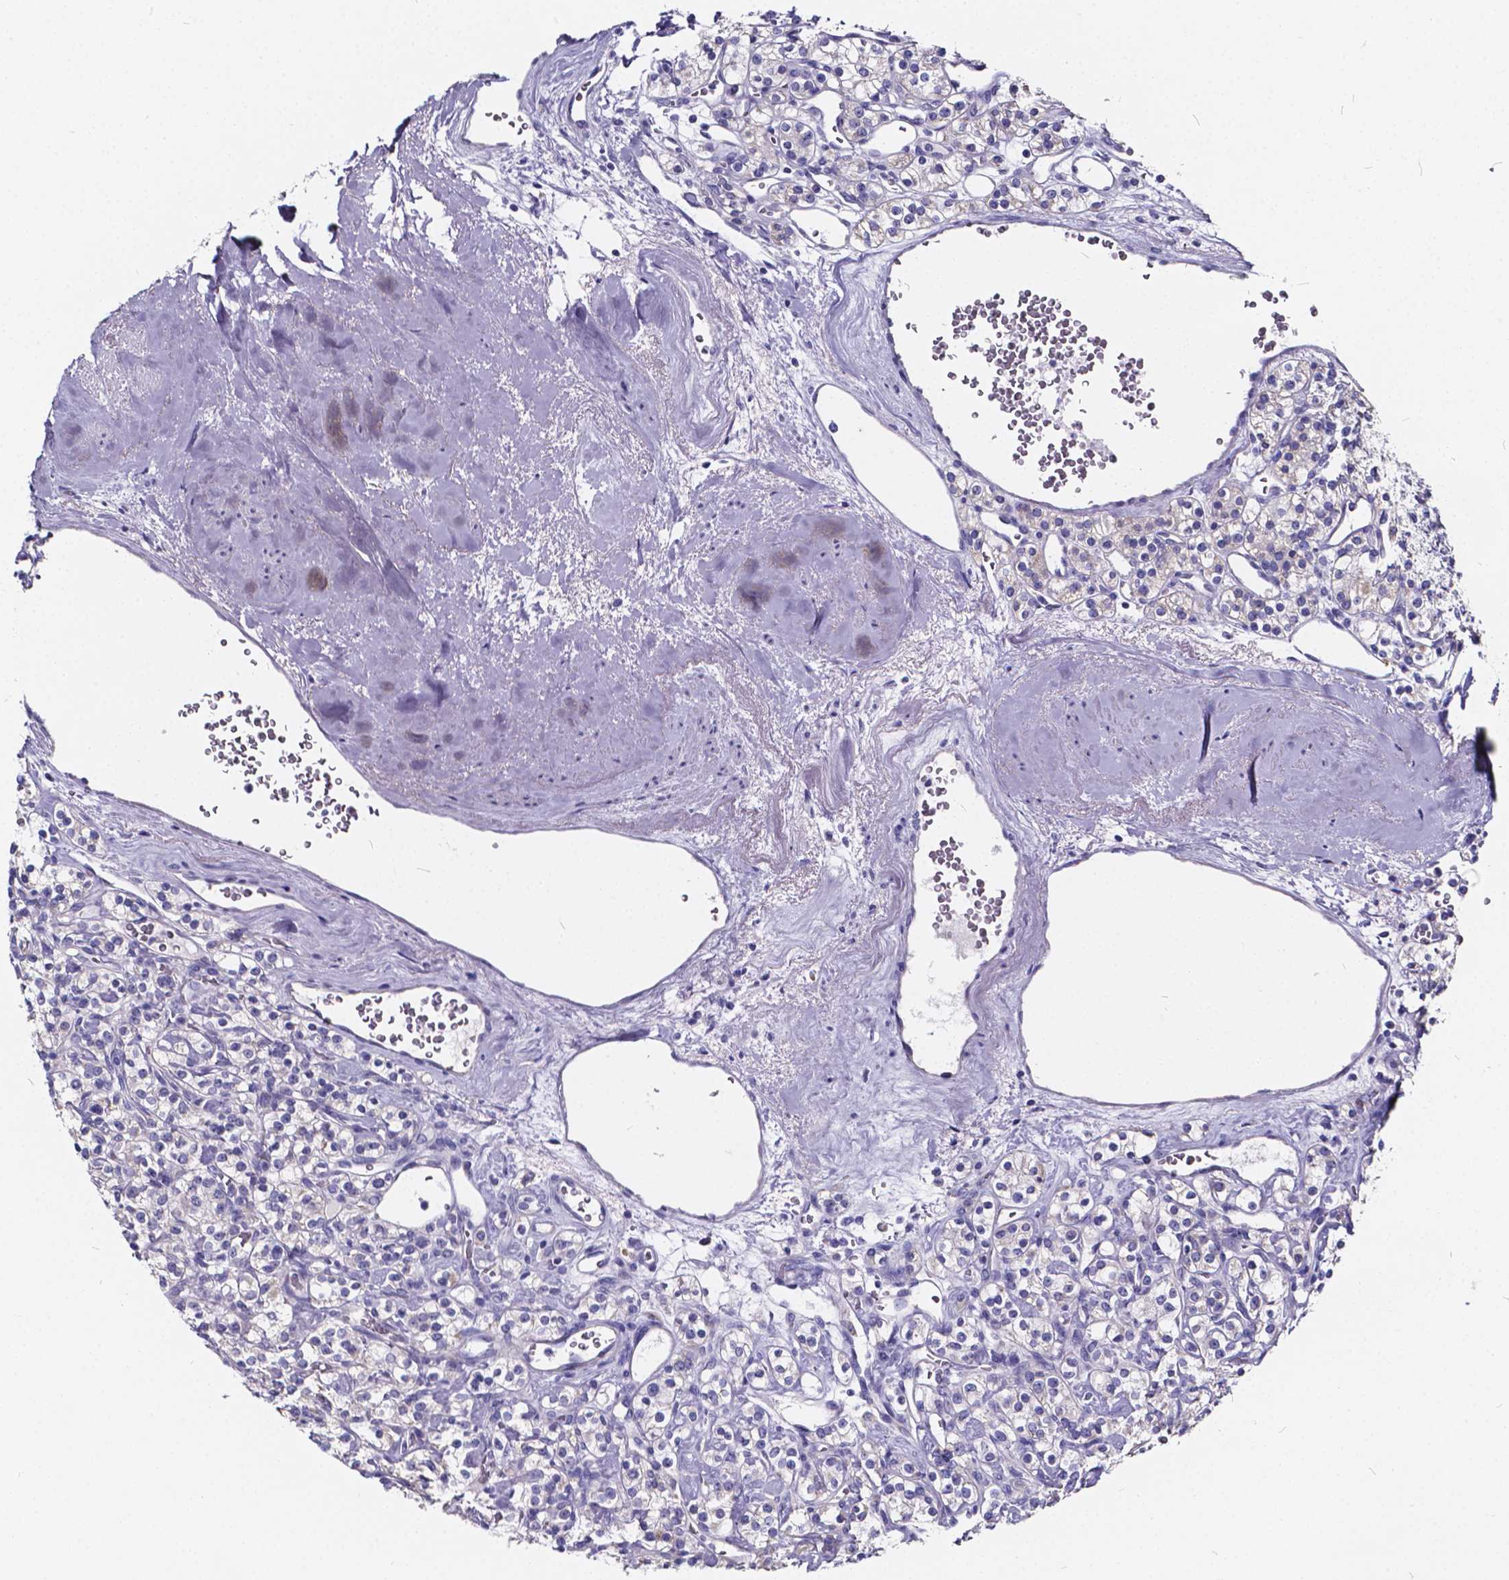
{"staining": {"intensity": "negative", "quantity": "none", "location": "none"}, "tissue": "renal cancer", "cell_type": "Tumor cells", "image_type": "cancer", "snomed": [{"axis": "morphology", "description": "Adenocarcinoma, NOS"}, {"axis": "topography", "description": "Kidney"}], "caption": "DAB (3,3'-diaminobenzidine) immunohistochemical staining of renal adenocarcinoma exhibits no significant positivity in tumor cells.", "gene": "SPEF2", "patient": {"sex": "male", "age": 77}}